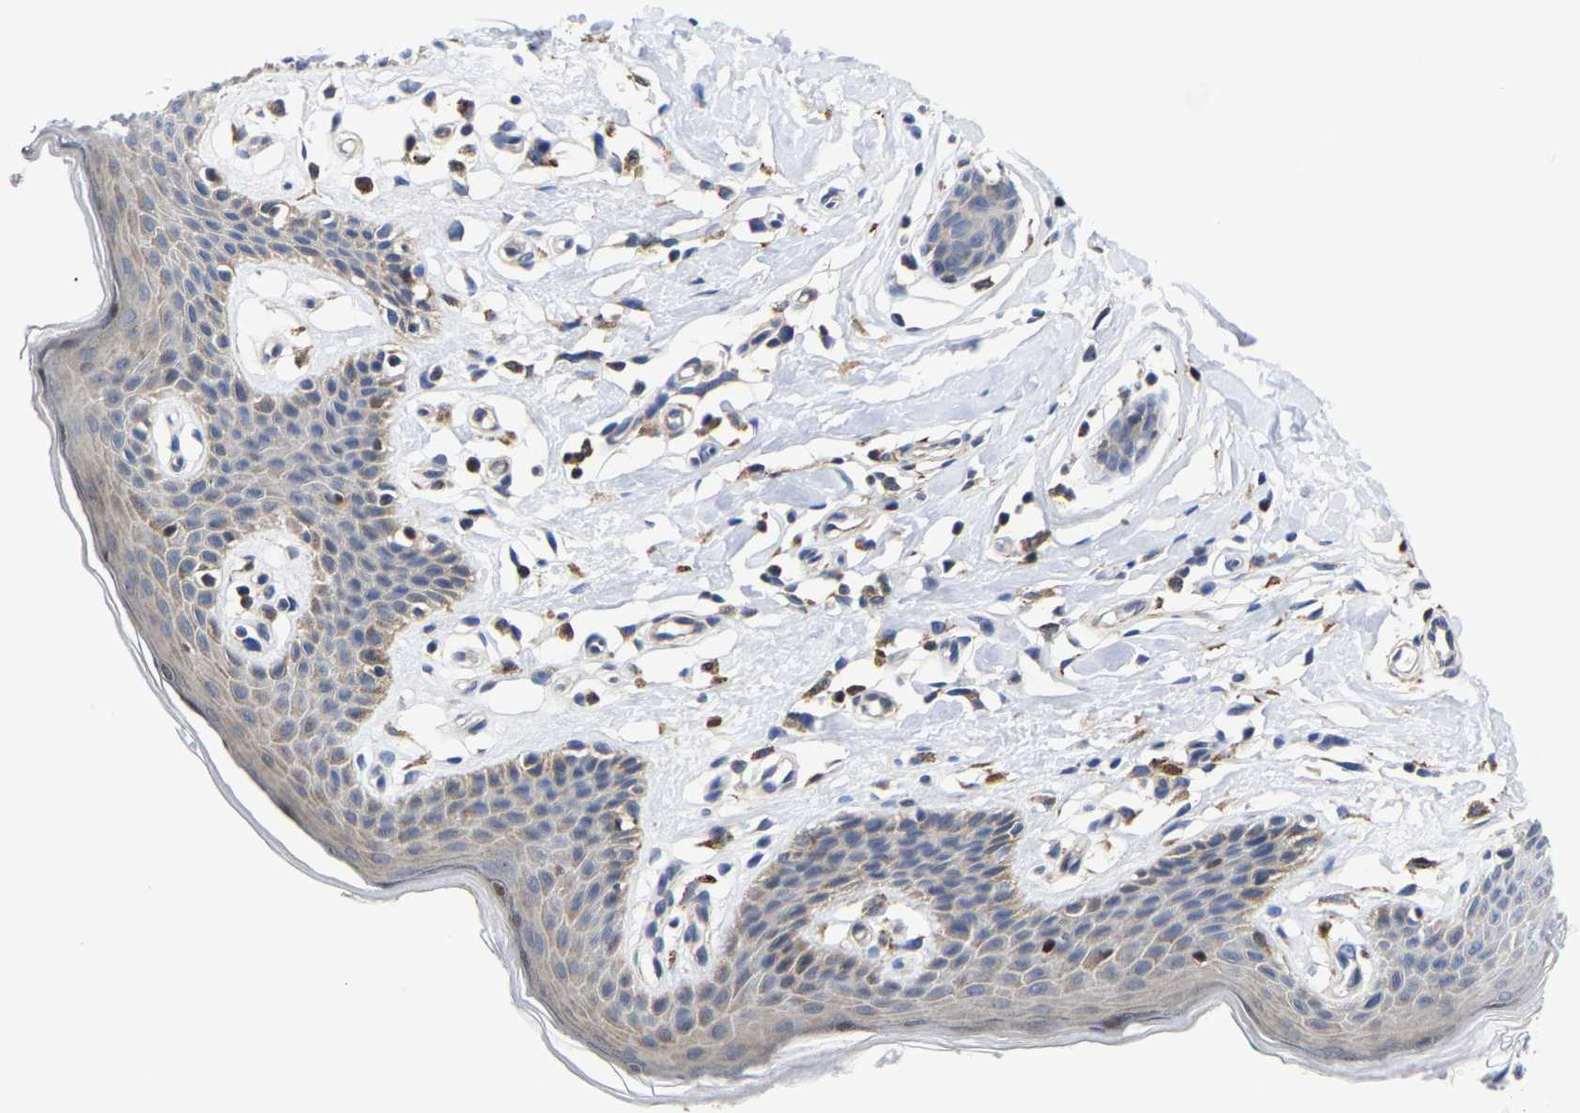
{"staining": {"intensity": "weak", "quantity": ">75%", "location": "cytoplasmic/membranous"}, "tissue": "skin", "cell_type": "Epidermal cells", "image_type": "normal", "snomed": [{"axis": "morphology", "description": "Normal tissue, NOS"}, {"axis": "topography", "description": "Vulva"}], "caption": "The histopathology image exhibits immunohistochemical staining of unremarkable skin. There is weak cytoplasmic/membranous positivity is present in approximately >75% of epidermal cells.", "gene": "PFKFB3", "patient": {"sex": "female", "age": 66}}